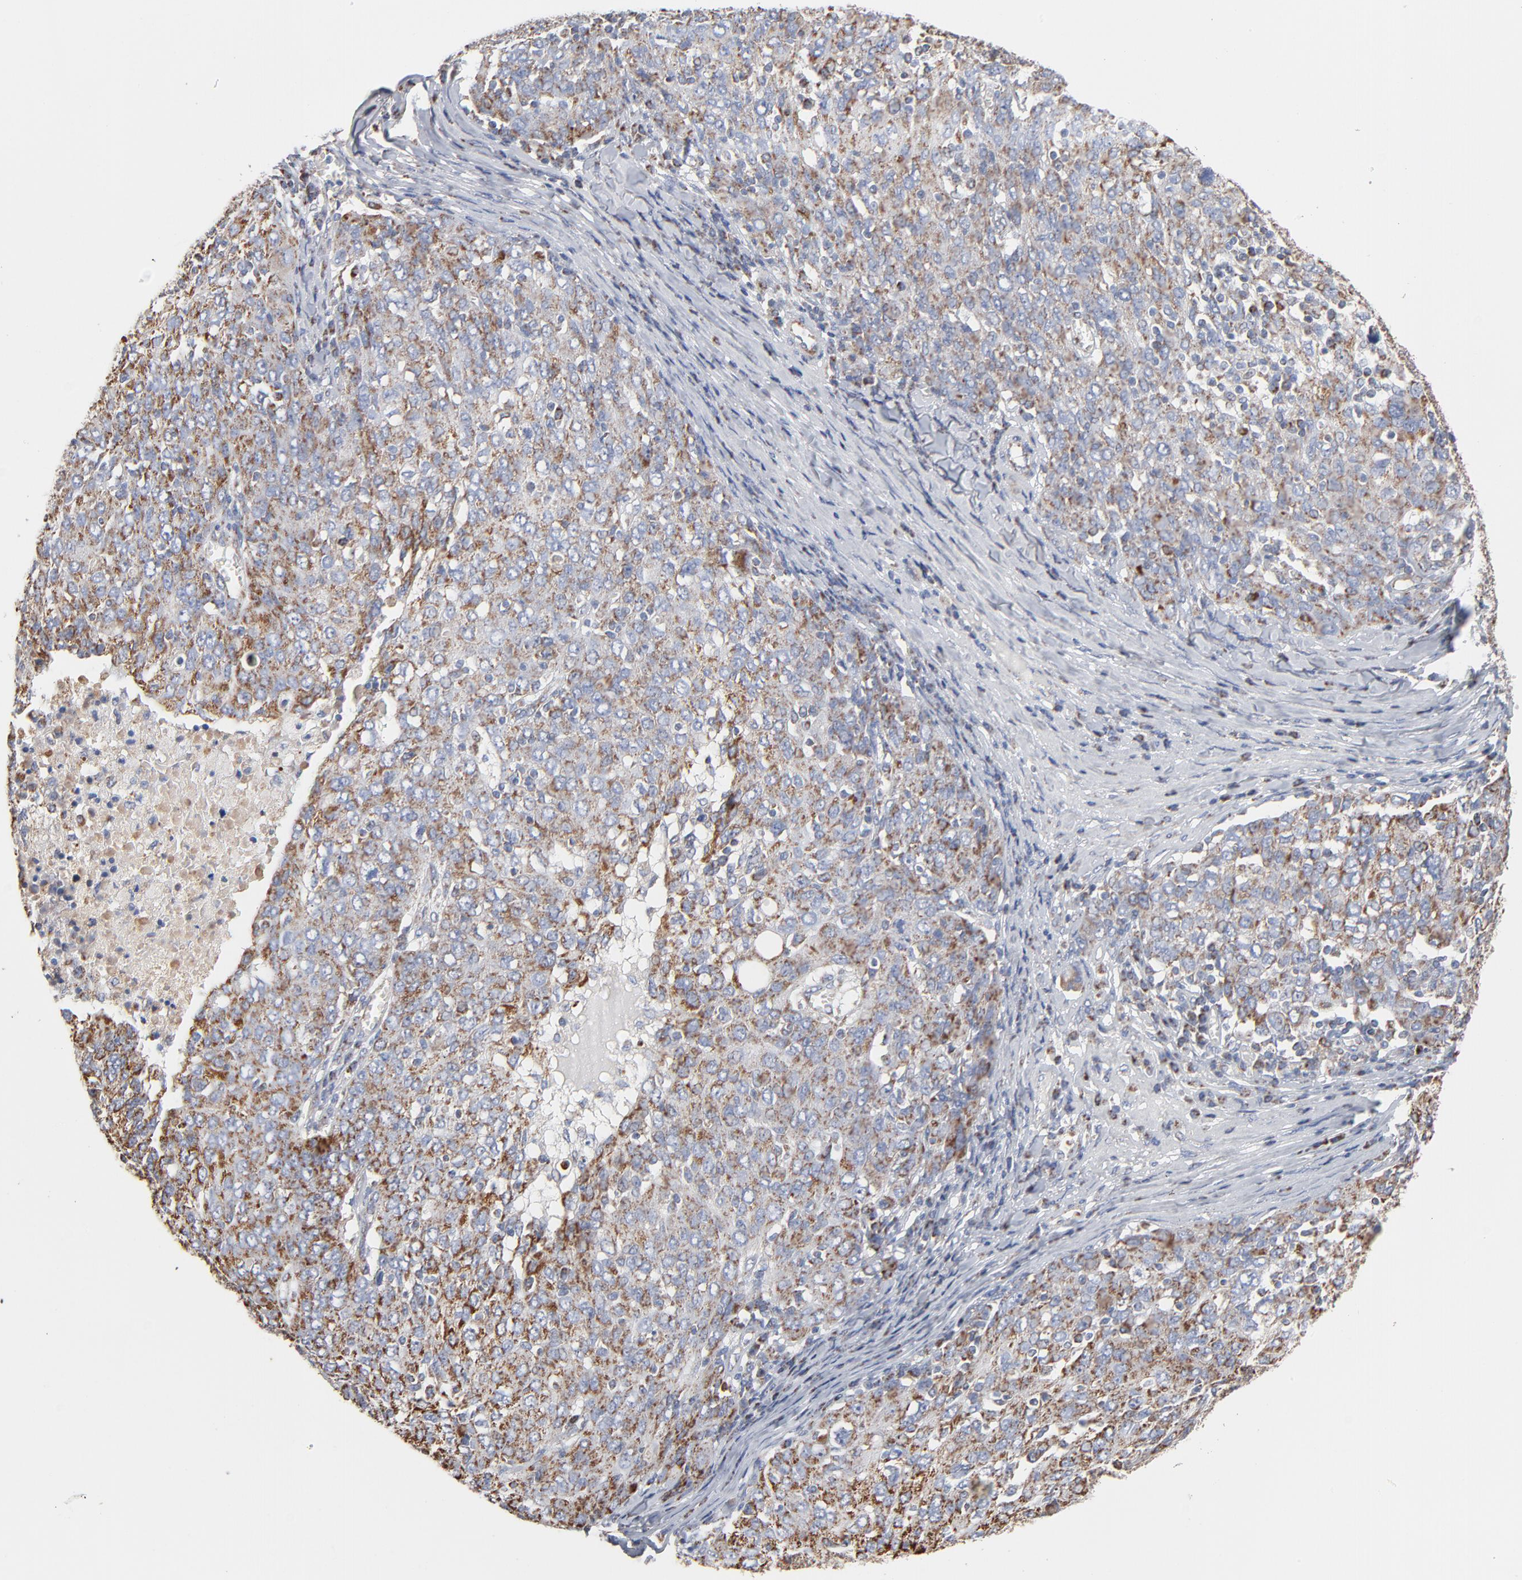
{"staining": {"intensity": "strong", "quantity": ">75%", "location": "cytoplasmic/membranous"}, "tissue": "ovarian cancer", "cell_type": "Tumor cells", "image_type": "cancer", "snomed": [{"axis": "morphology", "description": "Carcinoma, endometroid"}, {"axis": "topography", "description": "Ovary"}], "caption": "Protein expression analysis of human endometroid carcinoma (ovarian) reveals strong cytoplasmic/membranous positivity in about >75% of tumor cells.", "gene": "UQCRC1", "patient": {"sex": "female", "age": 50}}